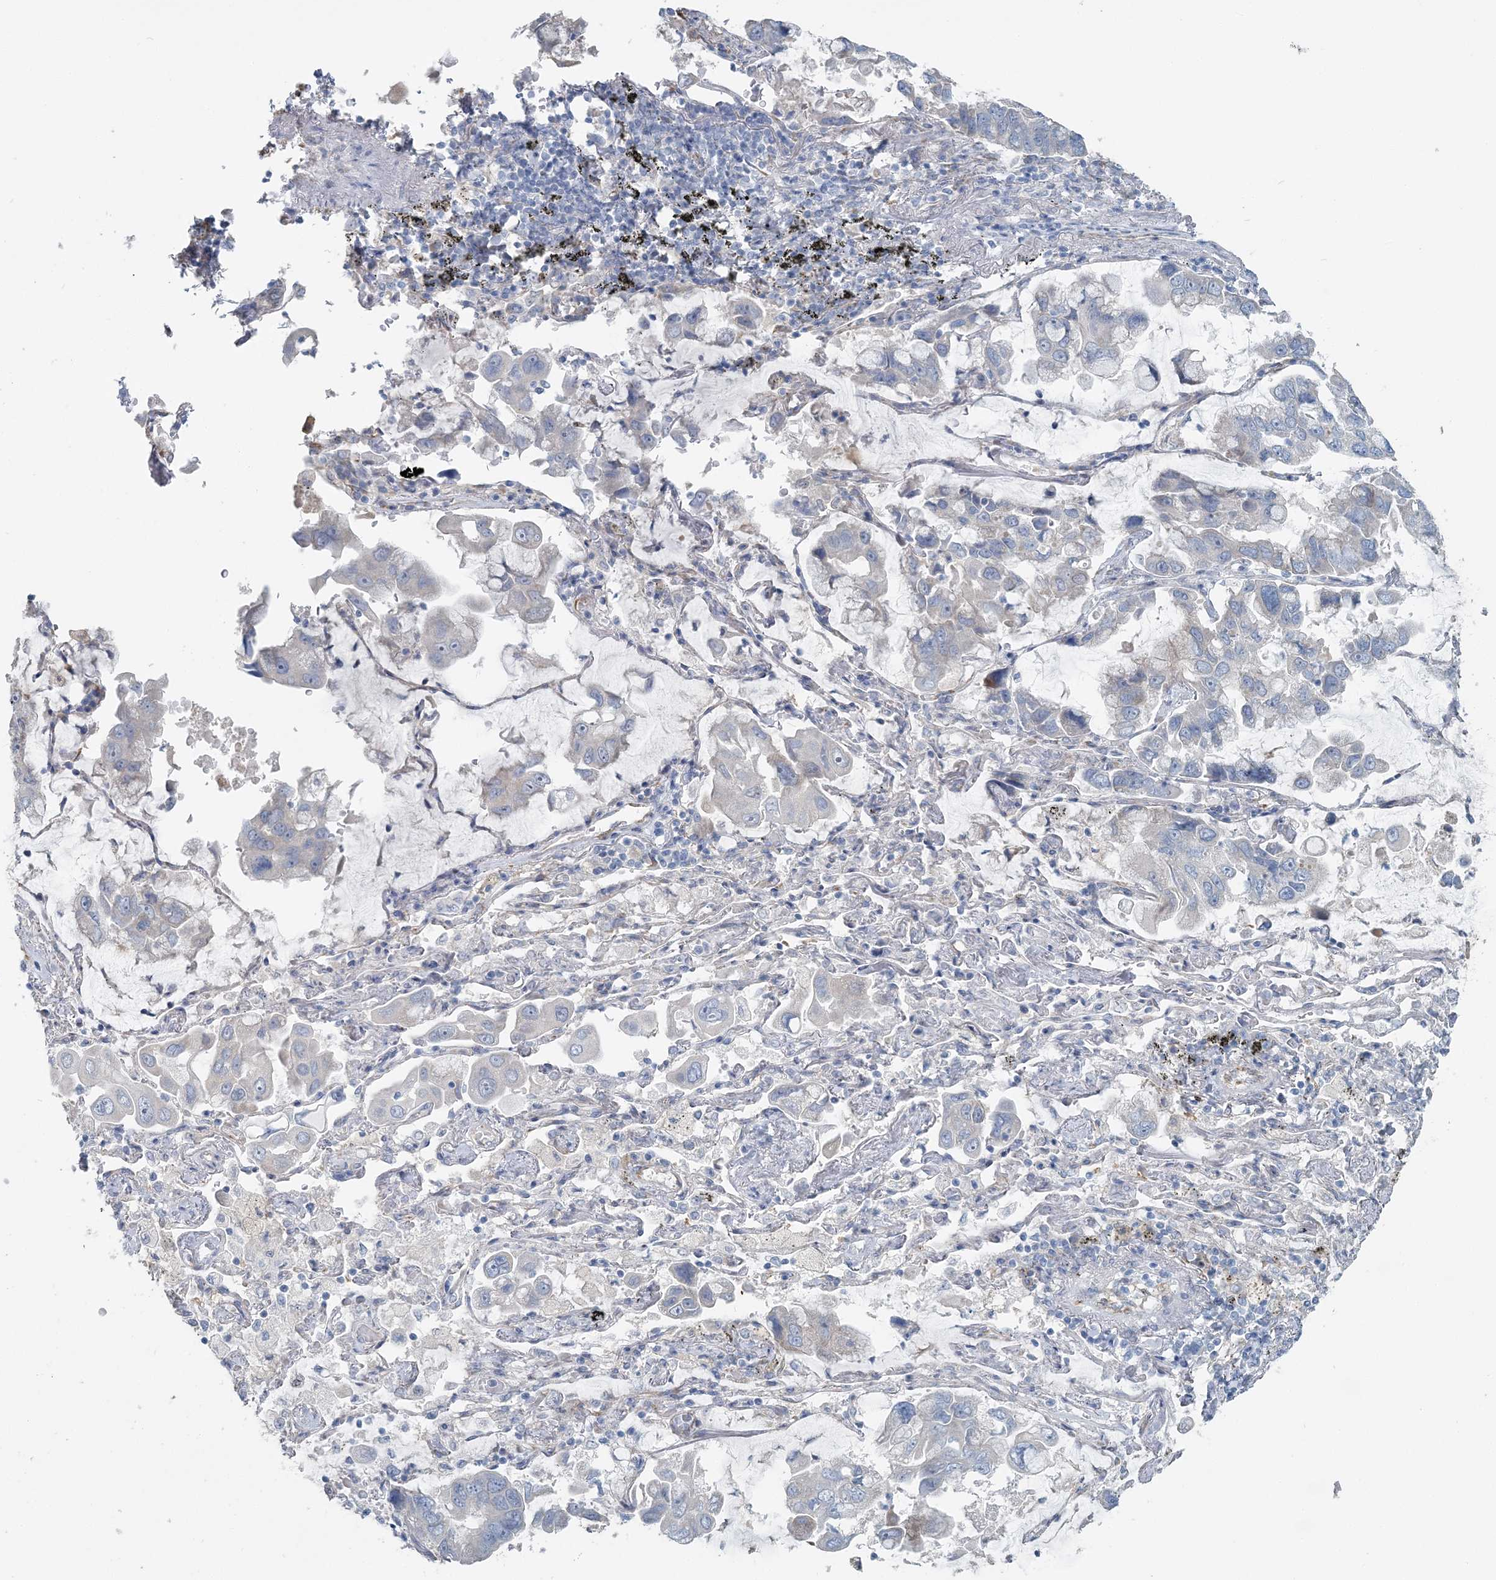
{"staining": {"intensity": "negative", "quantity": "none", "location": "none"}, "tissue": "lung cancer", "cell_type": "Tumor cells", "image_type": "cancer", "snomed": [{"axis": "morphology", "description": "Adenocarcinoma, NOS"}, {"axis": "topography", "description": "Lung"}], "caption": "An IHC photomicrograph of adenocarcinoma (lung) is shown. There is no staining in tumor cells of adenocarcinoma (lung).", "gene": "CMBL", "patient": {"sex": "male", "age": 64}}